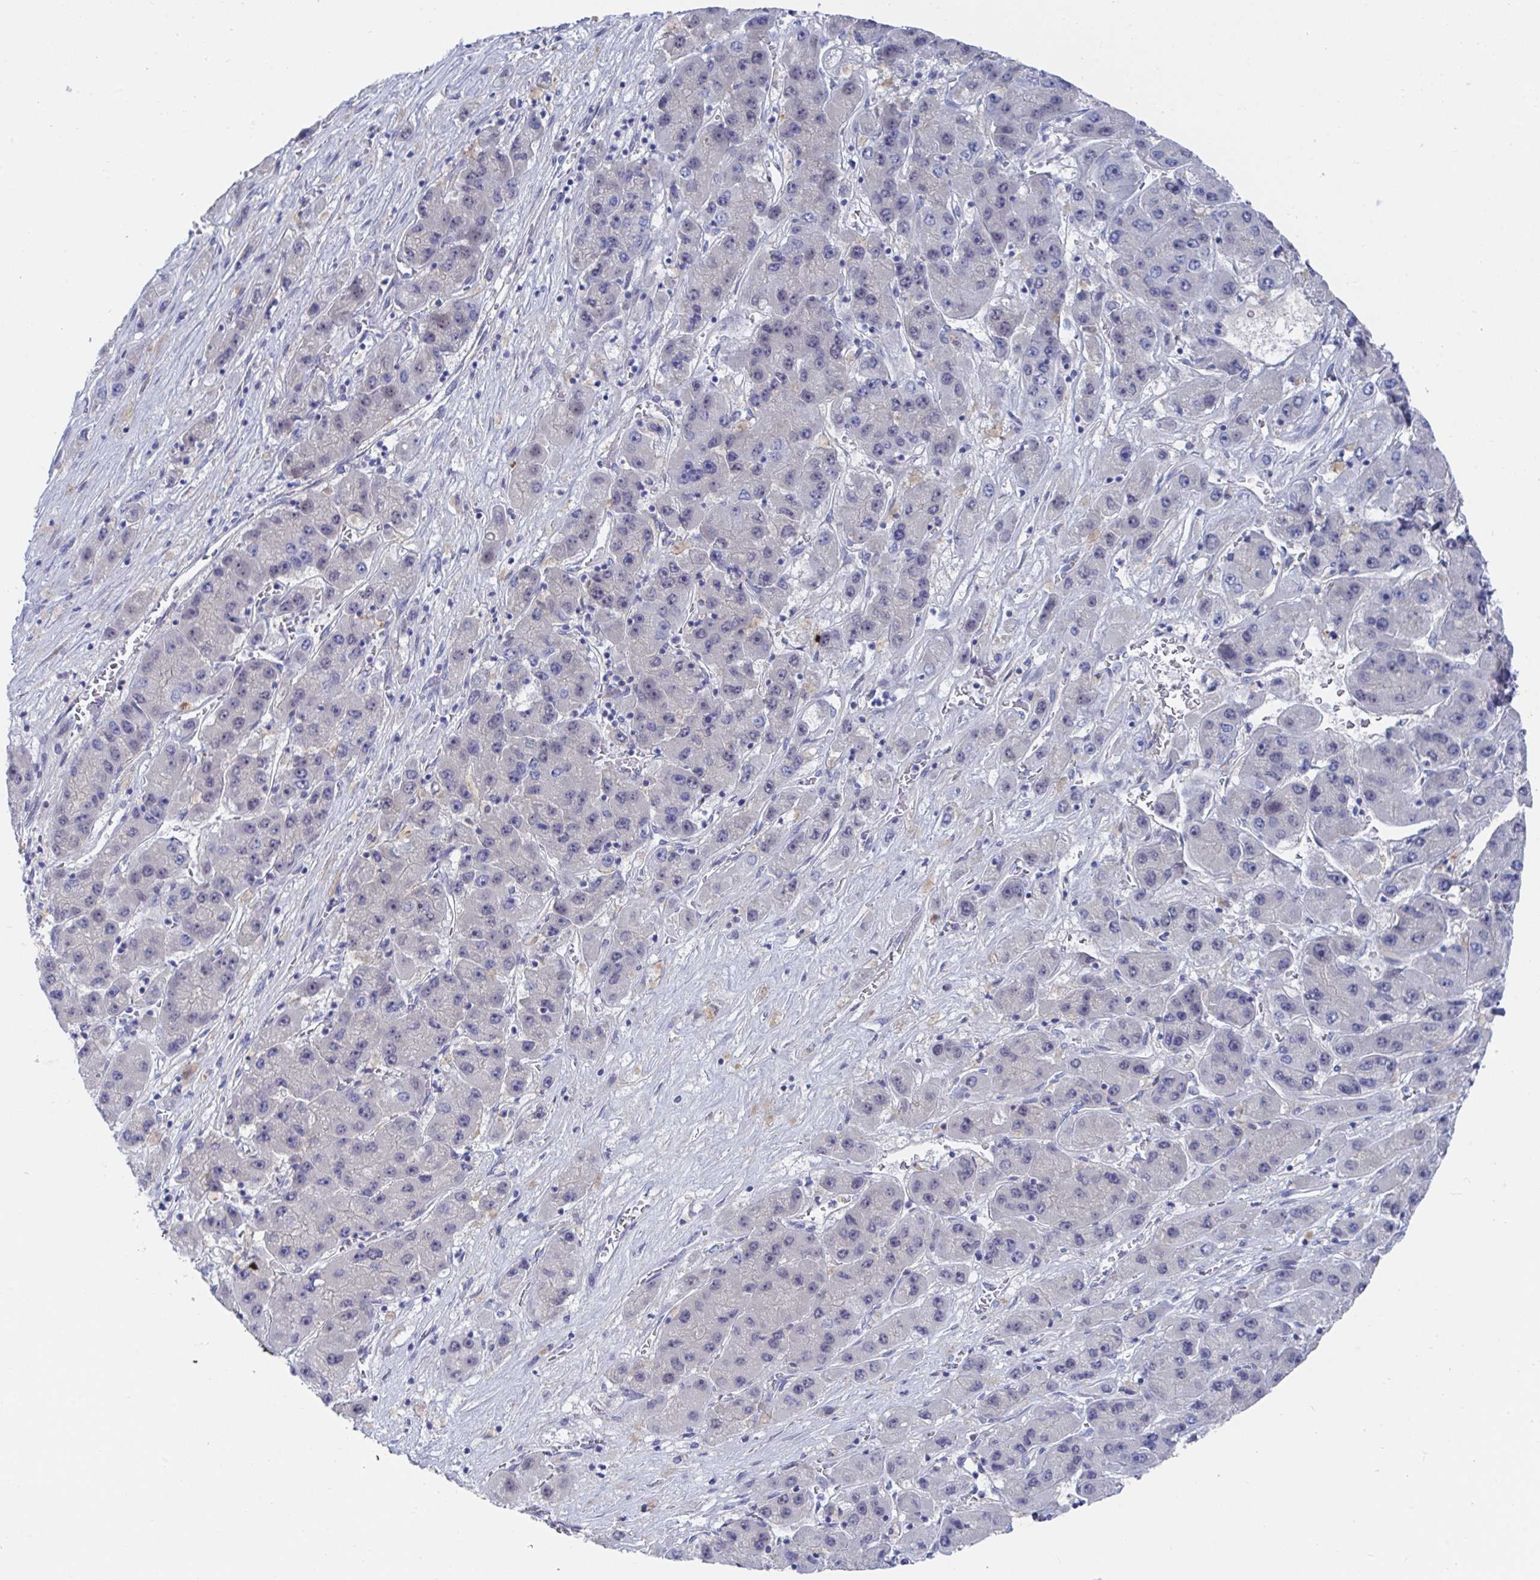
{"staining": {"intensity": "negative", "quantity": "none", "location": "none"}, "tissue": "liver cancer", "cell_type": "Tumor cells", "image_type": "cancer", "snomed": [{"axis": "morphology", "description": "Carcinoma, Hepatocellular, NOS"}, {"axis": "topography", "description": "Liver"}], "caption": "Immunohistochemistry of human liver cancer (hepatocellular carcinoma) exhibits no staining in tumor cells.", "gene": "TNFAIP6", "patient": {"sex": "female", "age": 61}}